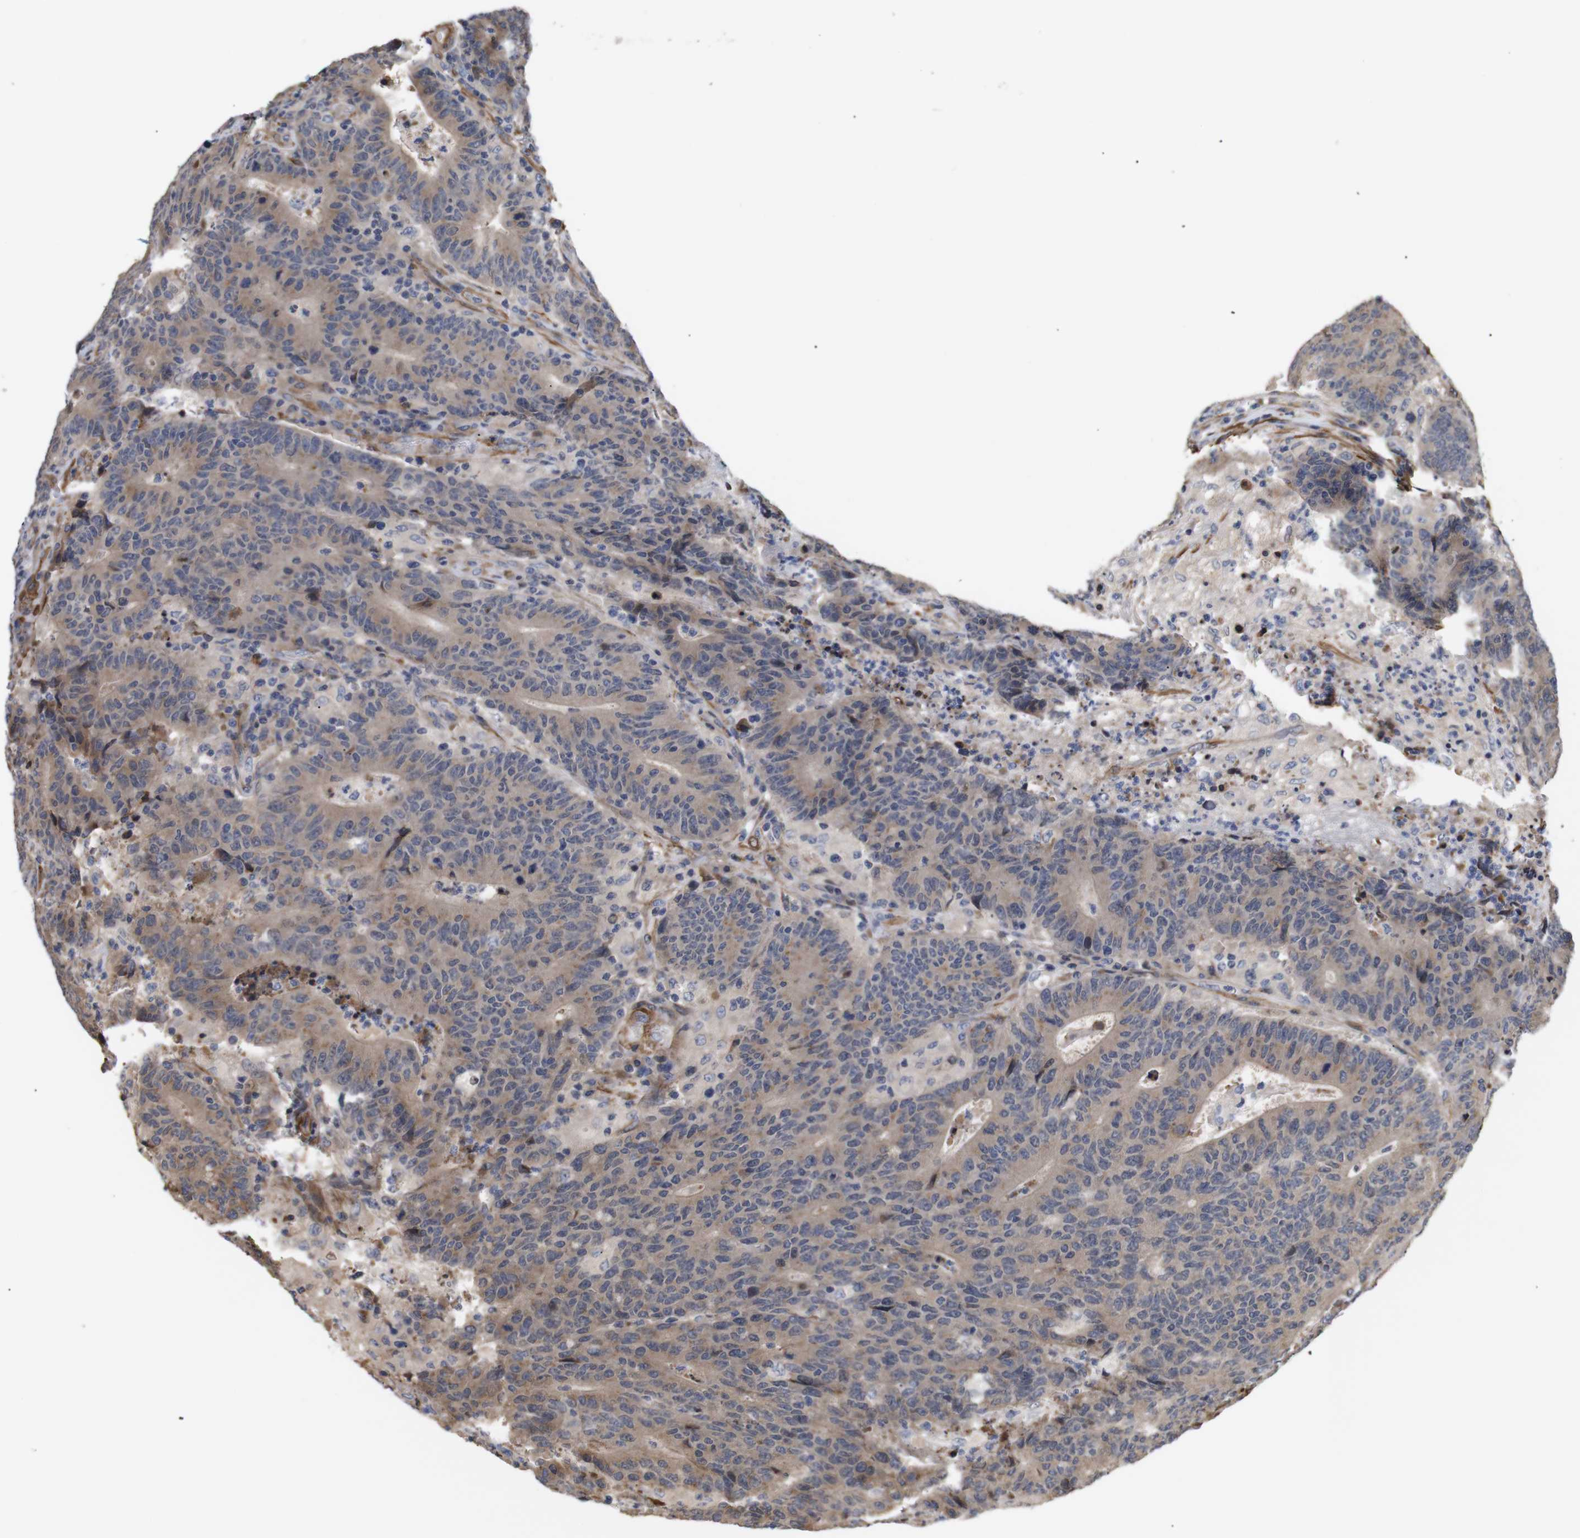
{"staining": {"intensity": "negative", "quantity": "none", "location": "none"}, "tissue": "colorectal cancer", "cell_type": "Tumor cells", "image_type": "cancer", "snomed": [{"axis": "morphology", "description": "Normal tissue, NOS"}, {"axis": "morphology", "description": "Adenocarcinoma, NOS"}, {"axis": "topography", "description": "Colon"}], "caption": "Protein analysis of colorectal cancer (adenocarcinoma) reveals no significant positivity in tumor cells.", "gene": "PDLIM5", "patient": {"sex": "female", "age": 75}}